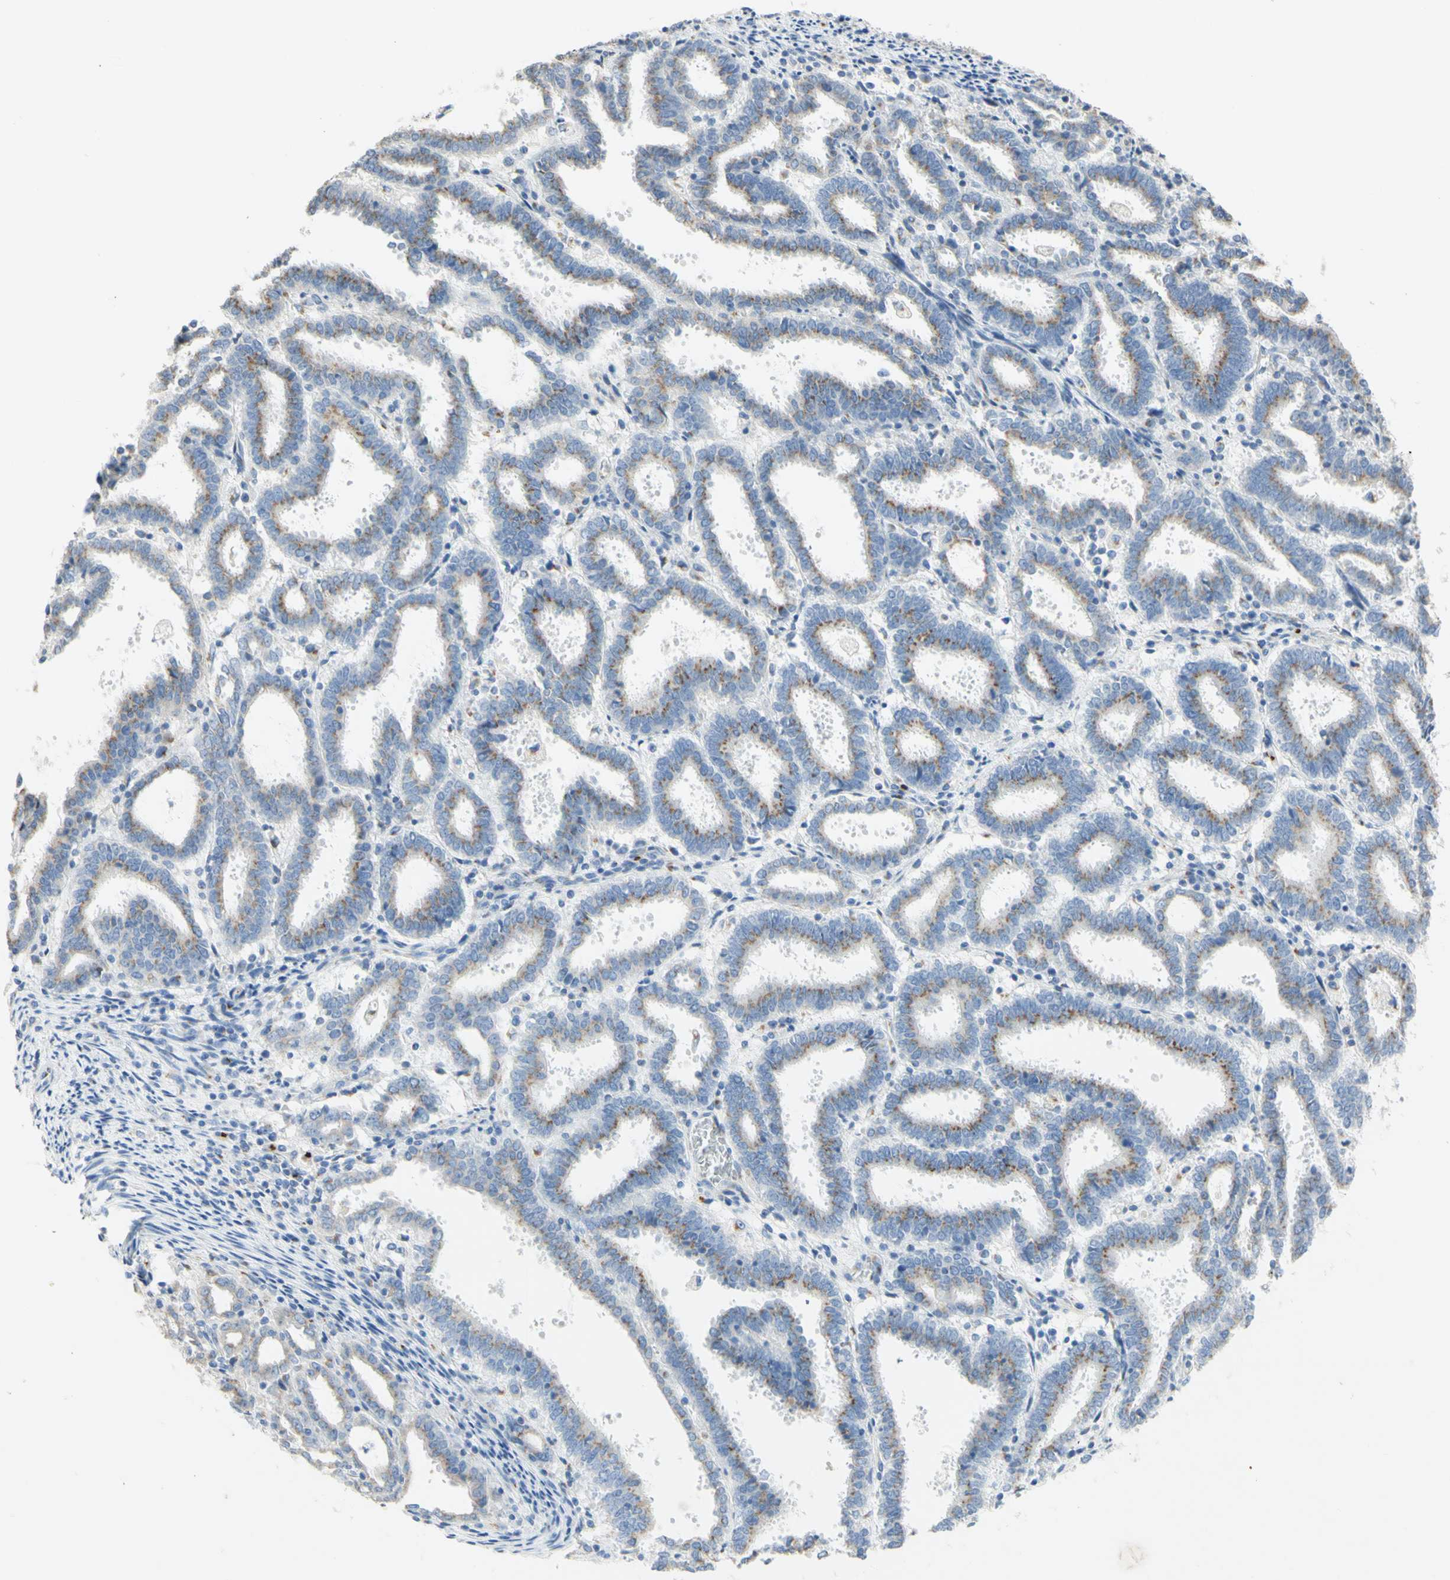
{"staining": {"intensity": "moderate", "quantity": ">75%", "location": "cytoplasmic/membranous"}, "tissue": "endometrial cancer", "cell_type": "Tumor cells", "image_type": "cancer", "snomed": [{"axis": "morphology", "description": "Adenocarcinoma, NOS"}, {"axis": "topography", "description": "Uterus"}], "caption": "Adenocarcinoma (endometrial) was stained to show a protein in brown. There is medium levels of moderate cytoplasmic/membranous staining in approximately >75% of tumor cells. The protein of interest is shown in brown color, while the nuclei are stained blue.", "gene": "MANEA", "patient": {"sex": "female", "age": 83}}